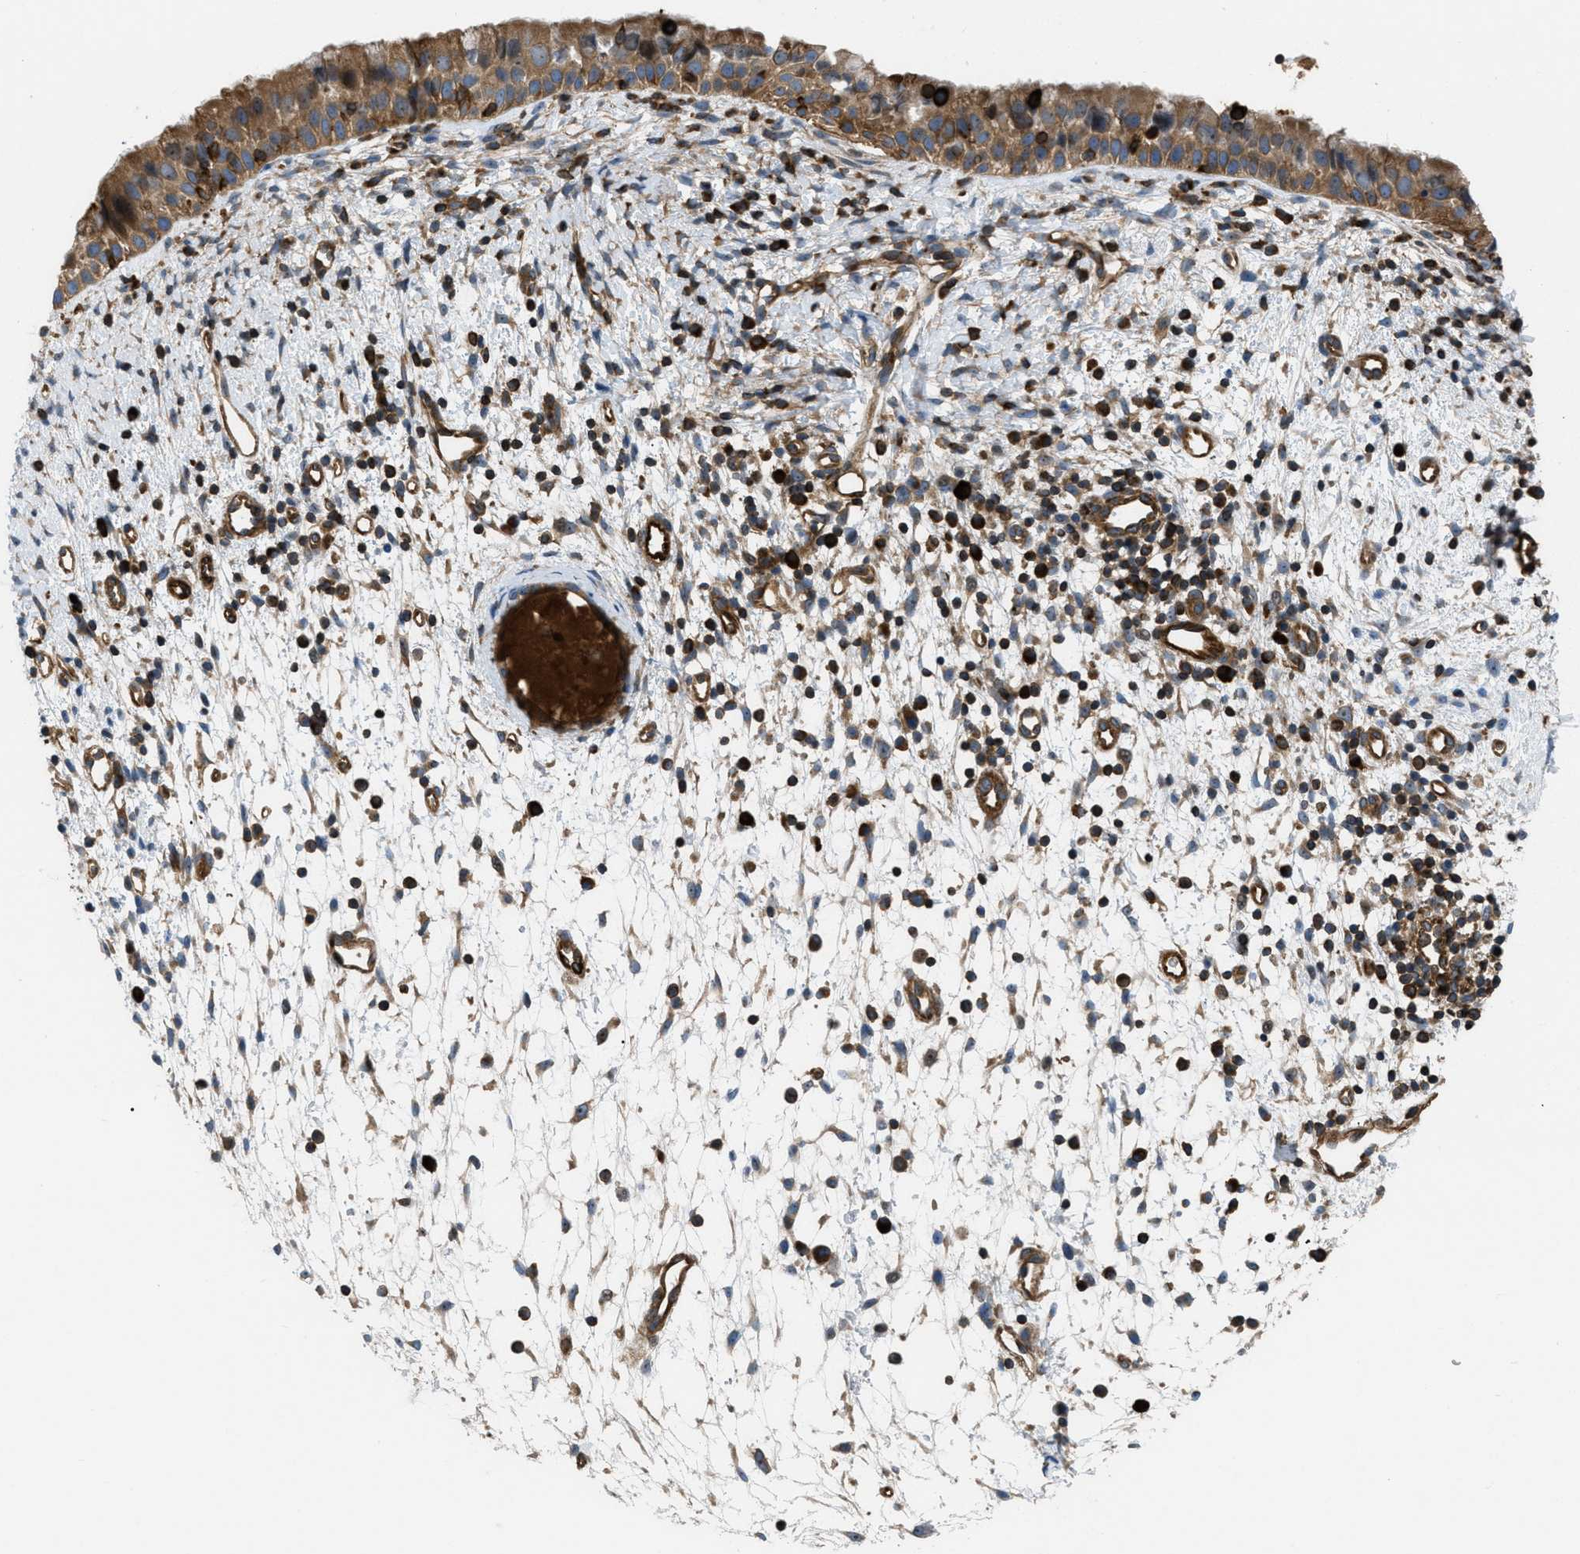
{"staining": {"intensity": "moderate", "quantity": ">75%", "location": "cytoplasmic/membranous"}, "tissue": "nasopharynx", "cell_type": "Respiratory epithelial cells", "image_type": "normal", "snomed": [{"axis": "morphology", "description": "Normal tissue, NOS"}, {"axis": "topography", "description": "Nasopharynx"}], "caption": "Immunohistochemistry micrograph of normal nasopharynx stained for a protein (brown), which demonstrates medium levels of moderate cytoplasmic/membranous staining in about >75% of respiratory epithelial cells.", "gene": "ATP2A3", "patient": {"sex": "male", "age": 22}}